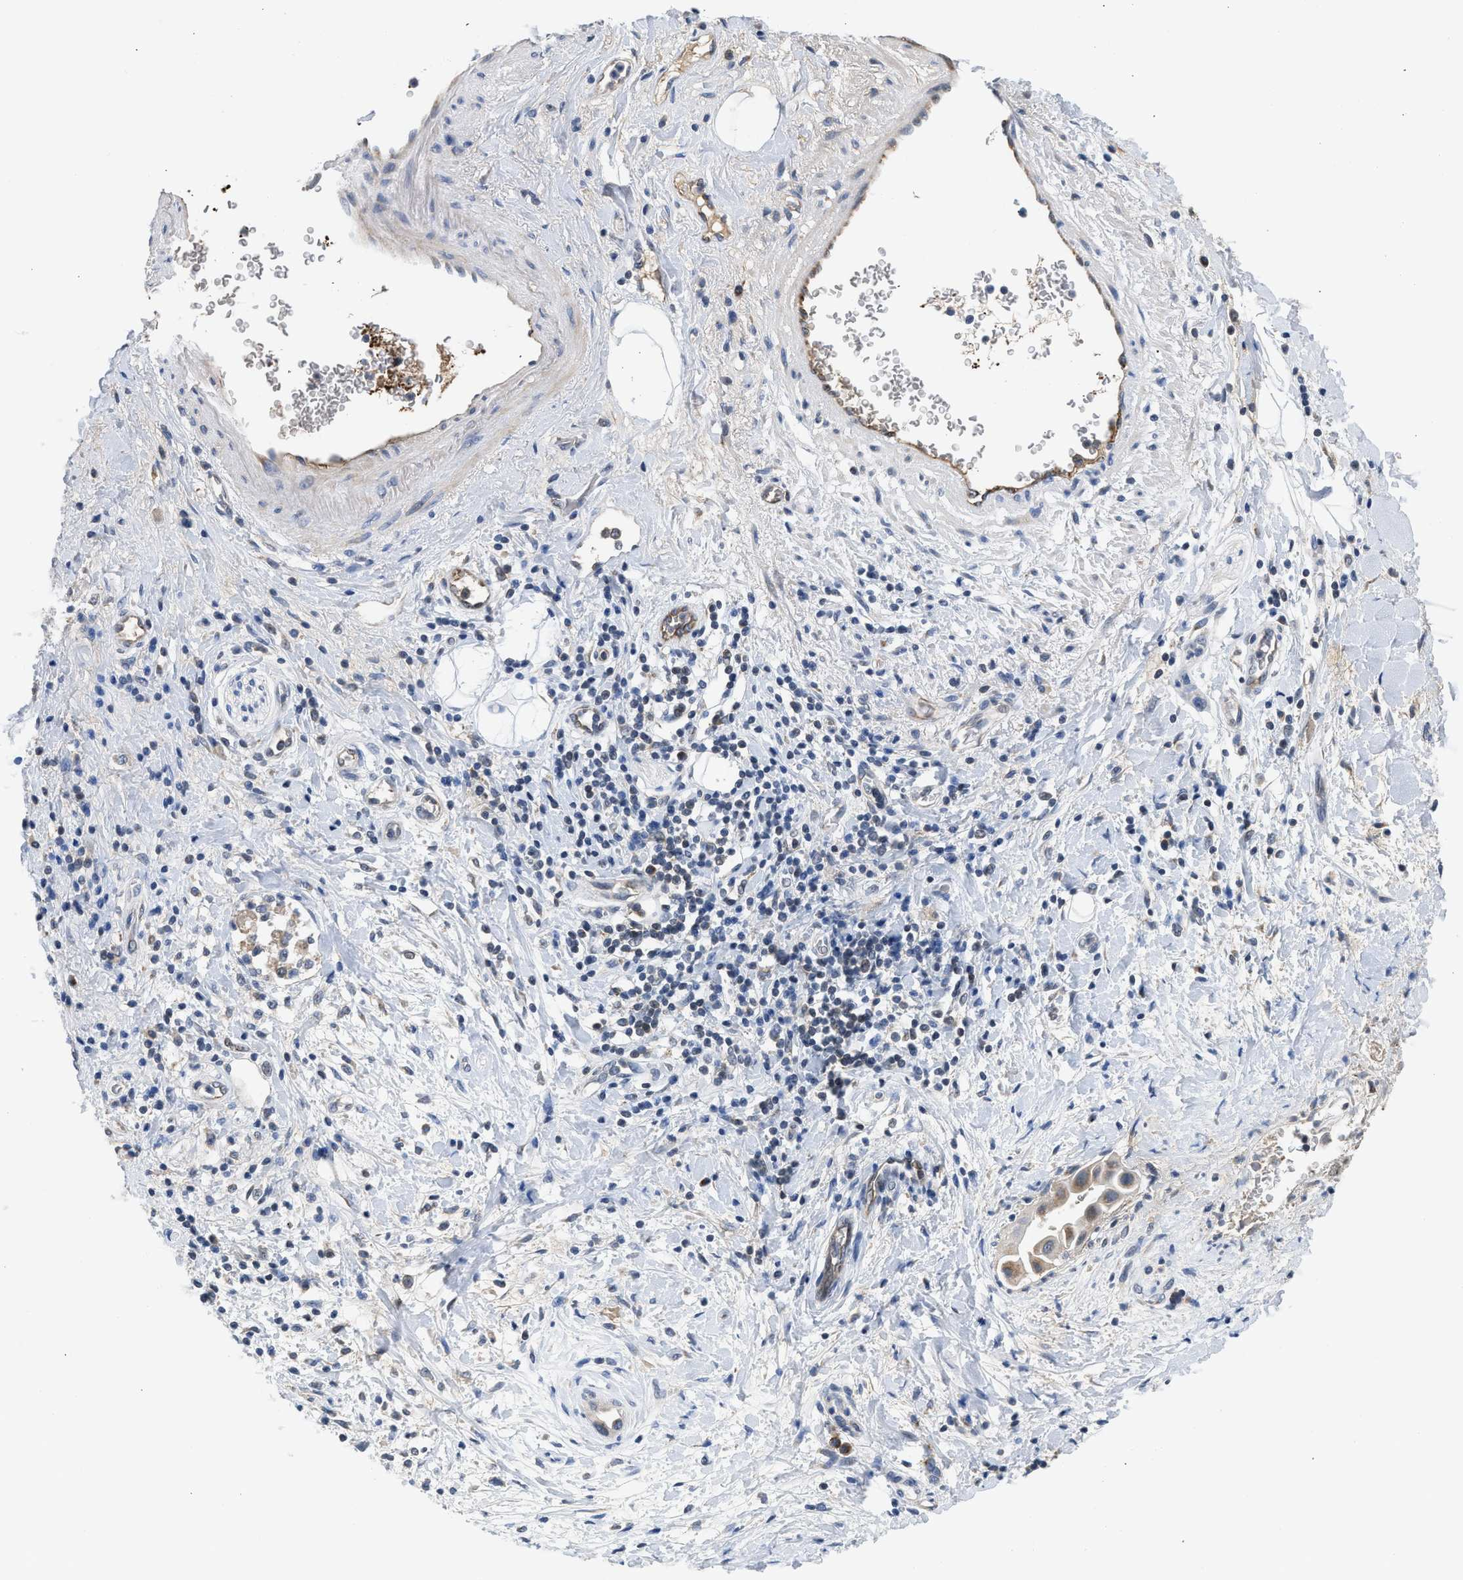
{"staining": {"intensity": "weak", "quantity": "25%-75%", "location": "cytoplasmic/membranous"}, "tissue": "pancreatic cancer", "cell_type": "Tumor cells", "image_type": "cancer", "snomed": [{"axis": "morphology", "description": "Adenocarcinoma, NOS"}, {"axis": "topography", "description": "Pancreas"}], "caption": "A brown stain shows weak cytoplasmic/membranous staining of a protein in pancreatic cancer (adenocarcinoma) tumor cells.", "gene": "PIM1", "patient": {"sex": "male", "age": 55}}